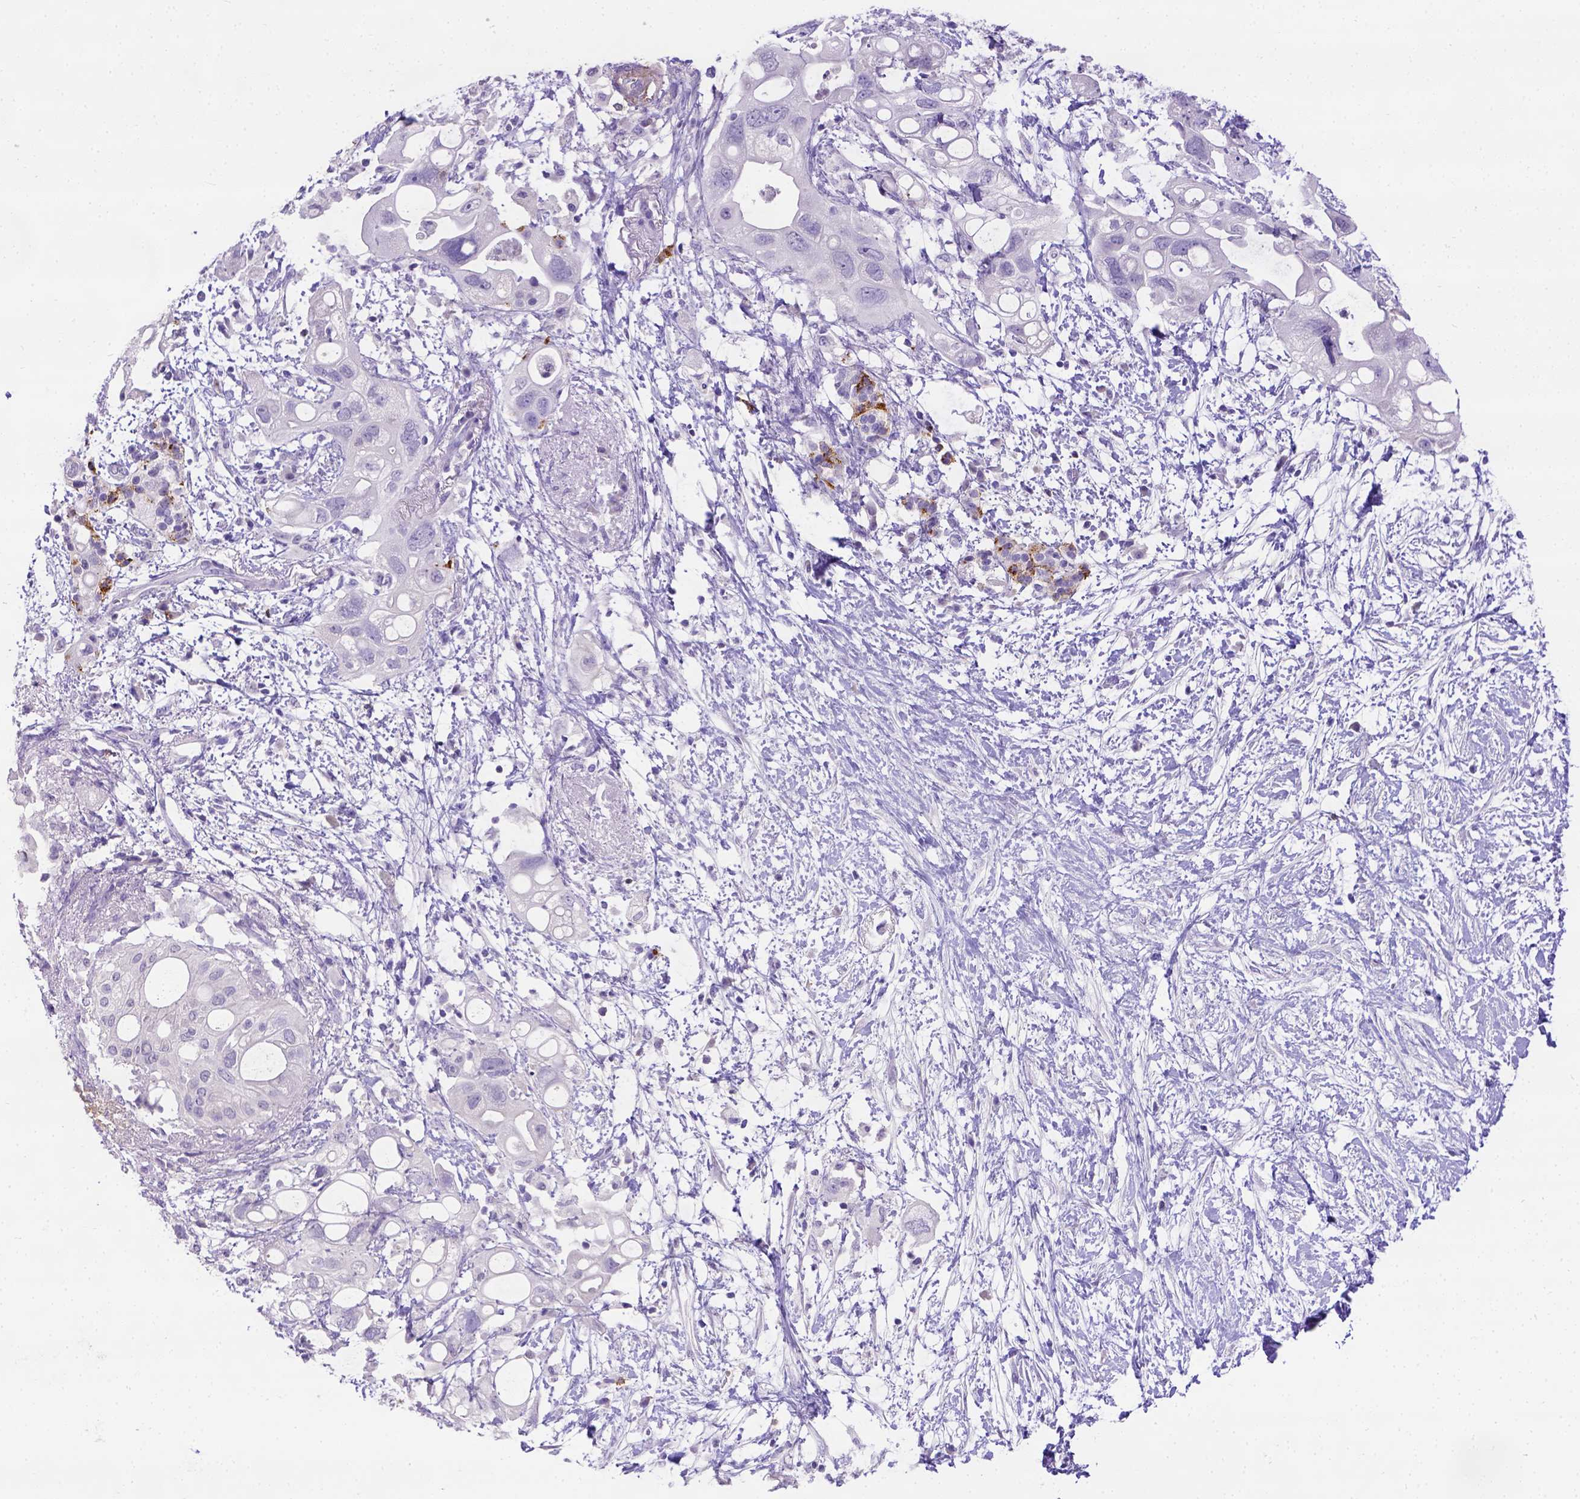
{"staining": {"intensity": "negative", "quantity": "none", "location": "none"}, "tissue": "pancreatic cancer", "cell_type": "Tumor cells", "image_type": "cancer", "snomed": [{"axis": "morphology", "description": "Adenocarcinoma, NOS"}, {"axis": "topography", "description": "Pancreas"}], "caption": "This is an immunohistochemistry image of pancreatic cancer (adenocarcinoma). There is no staining in tumor cells.", "gene": "B3GAT1", "patient": {"sex": "female", "age": 72}}